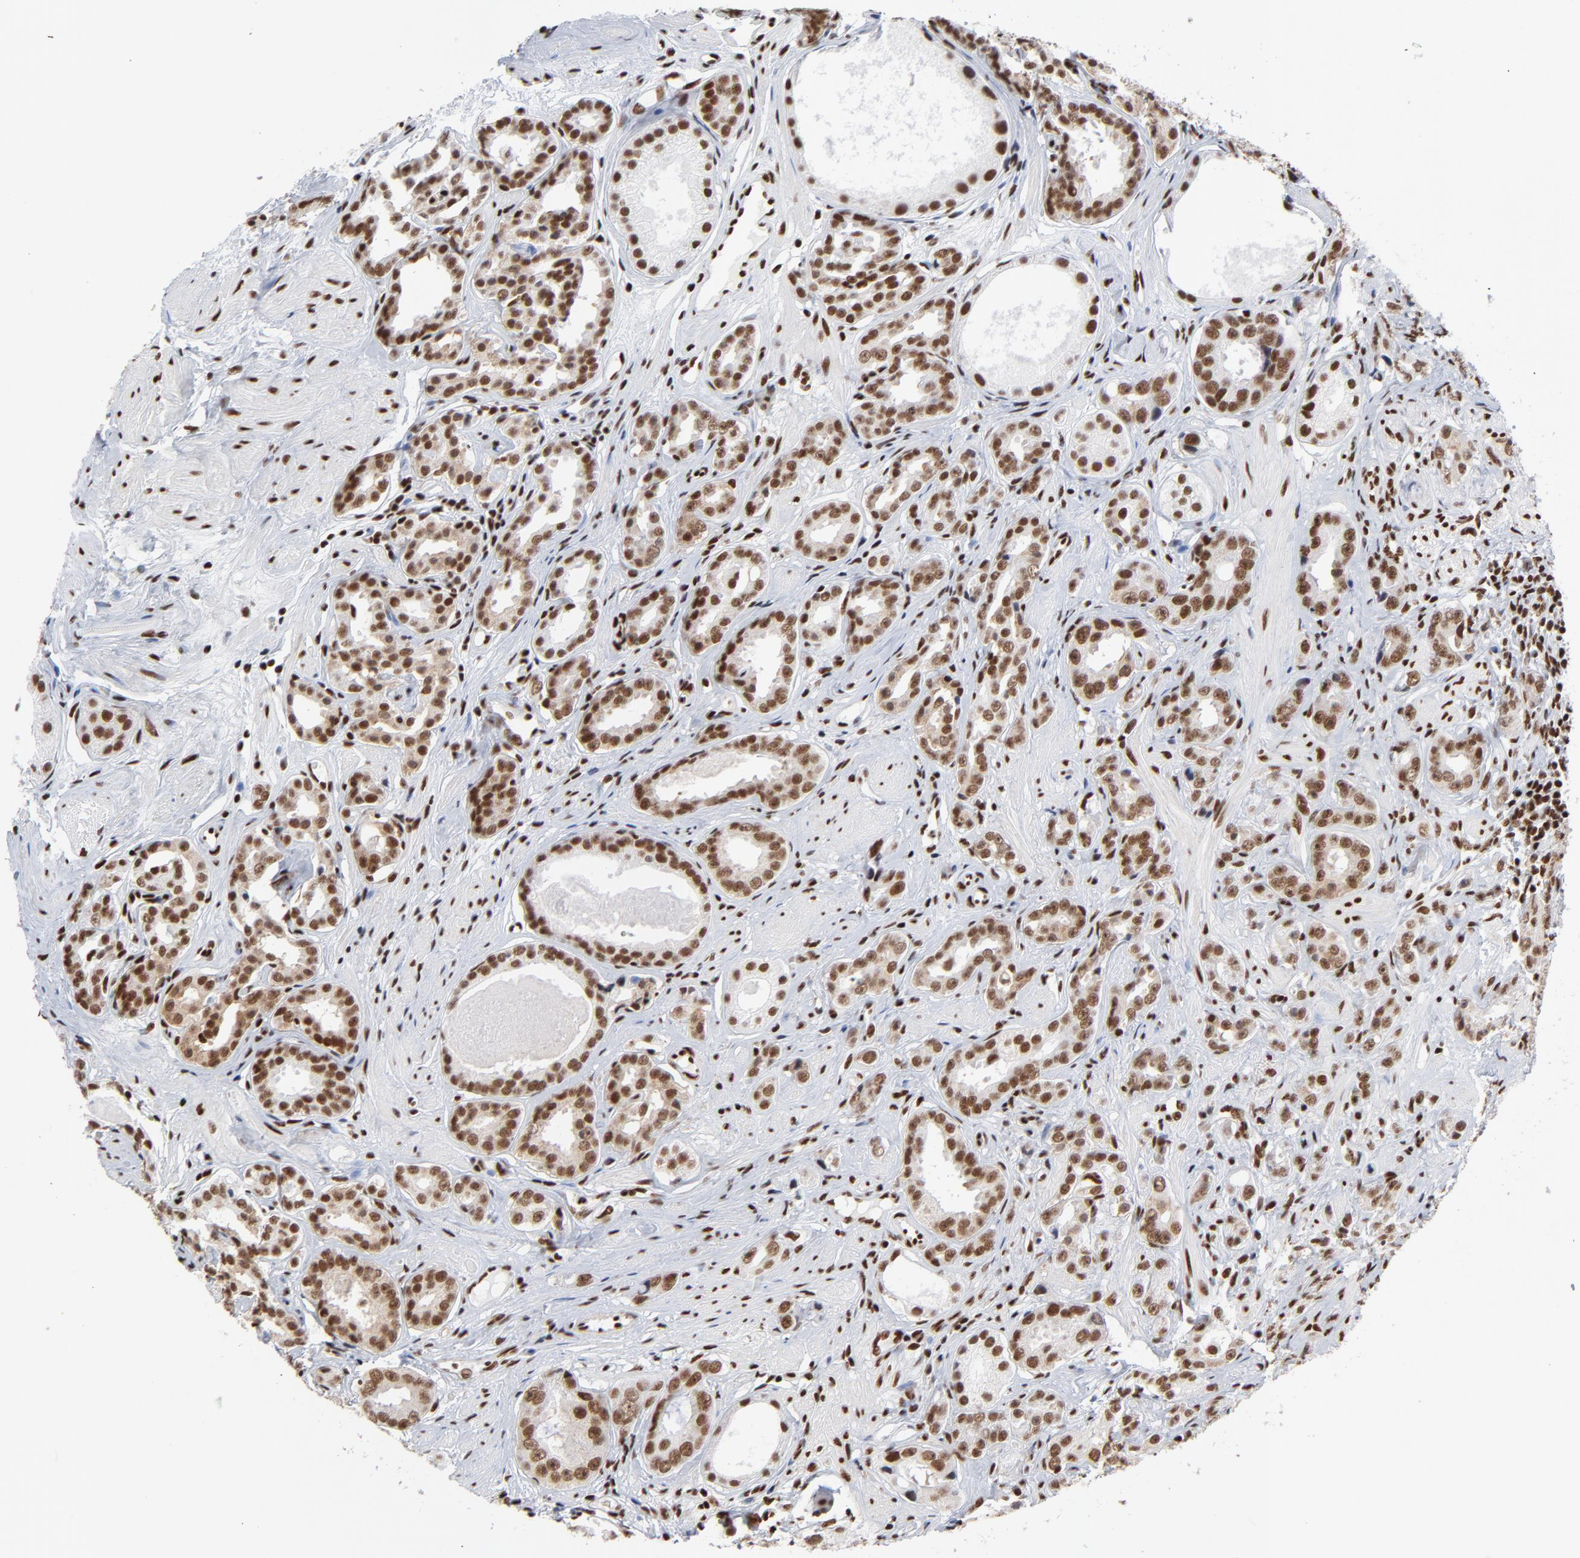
{"staining": {"intensity": "strong", "quantity": ">75%", "location": "nuclear"}, "tissue": "prostate cancer", "cell_type": "Tumor cells", "image_type": "cancer", "snomed": [{"axis": "morphology", "description": "Adenocarcinoma, Medium grade"}, {"axis": "topography", "description": "Prostate"}], "caption": "A brown stain labels strong nuclear expression of a protein in prostate cancer tumor cells.", "gene": "CREB1", "patient": {"sex": "male", "age": 53}}